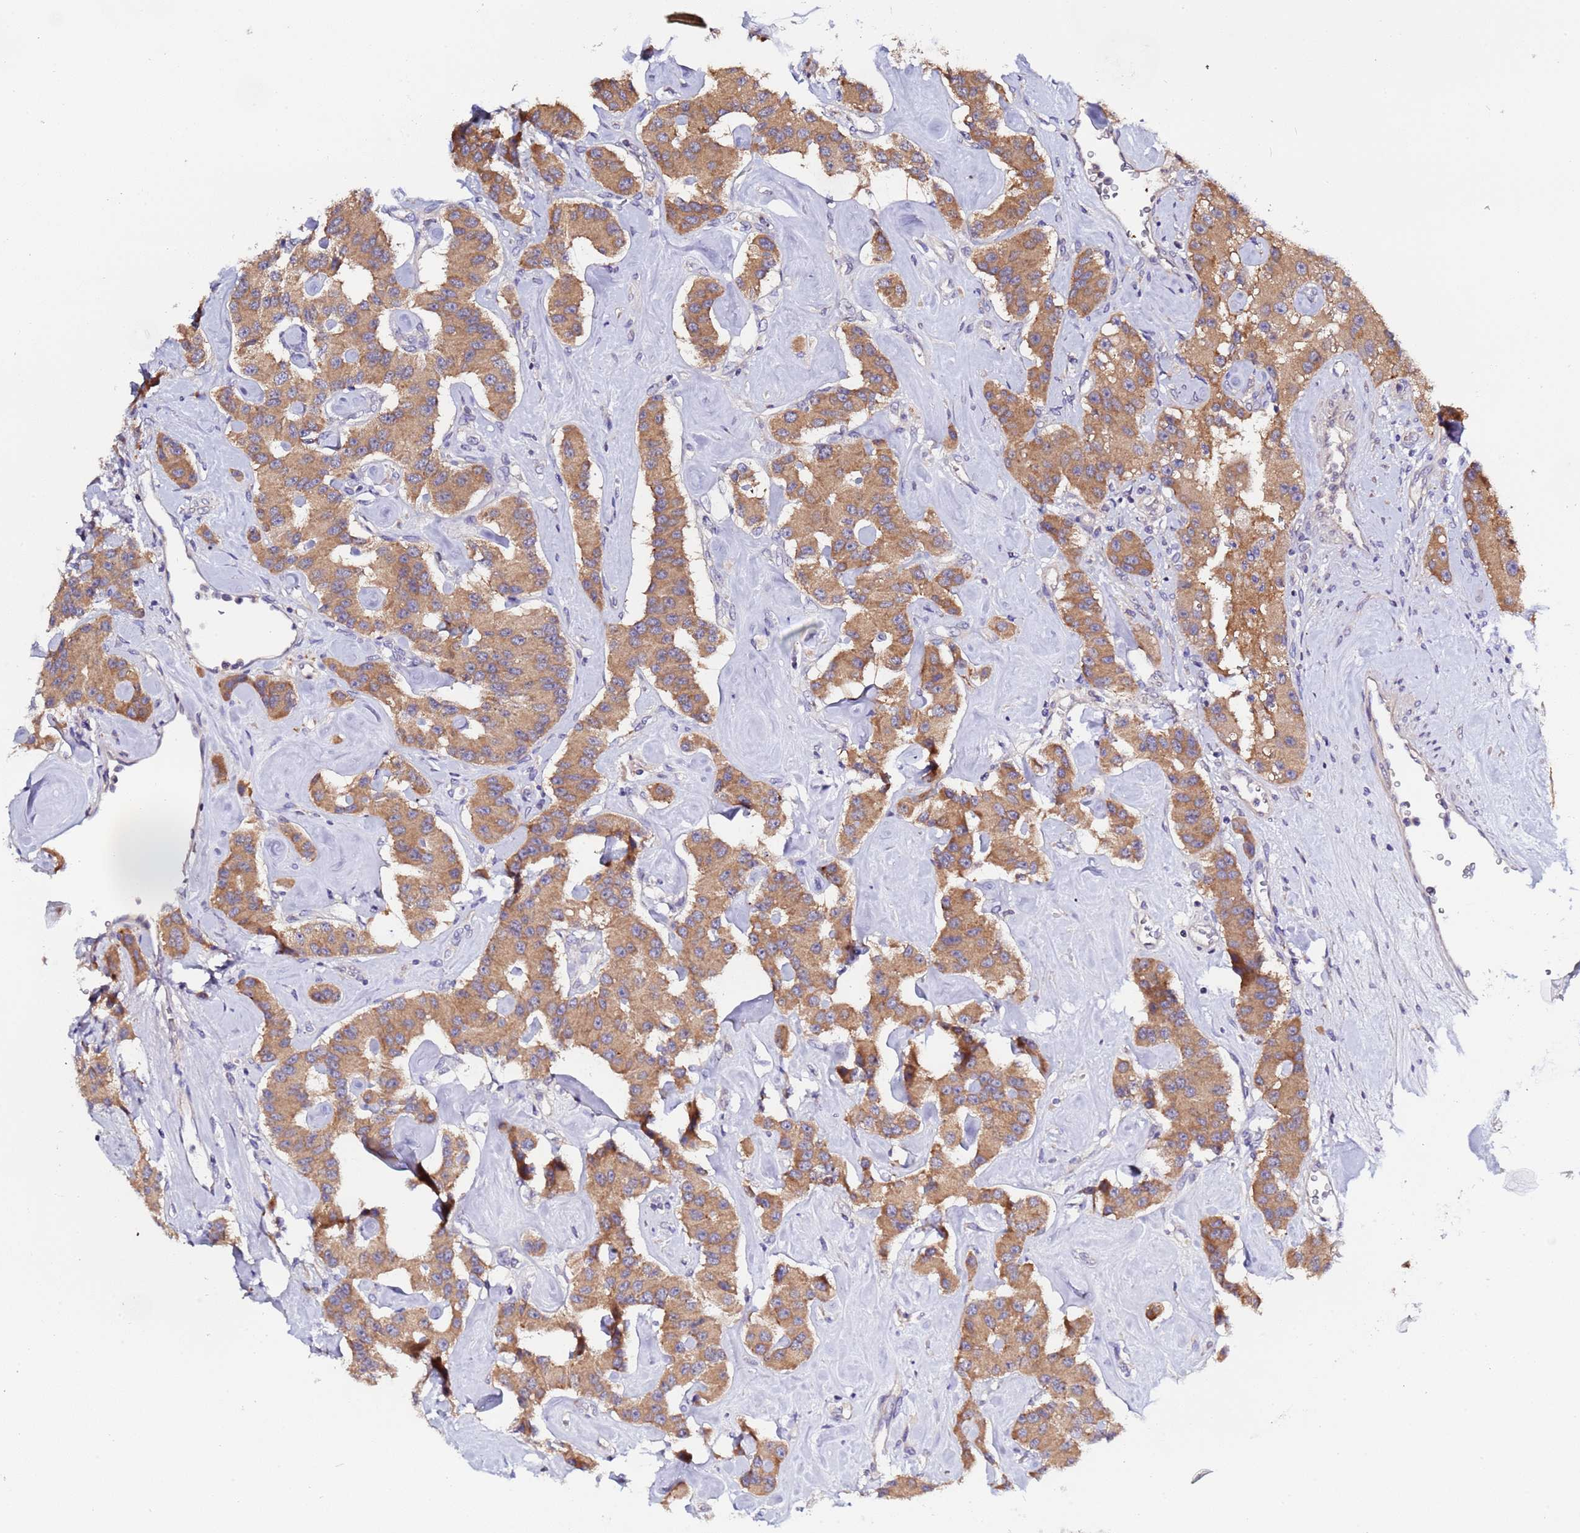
{"staining": {"intensity": "moderate", "quantity": ">75%", "location": "cytoplasmic/membranous"}, "tissue": "carcinoid", "cell_type": "Tumor cells", "image_type": "cancer", "snomed": [{"axis": "morphology", "description": "Carcinoid, malignant, NOS"}, {"axis": "topography", "description": "Pancreas"}], "caption": "Carcinoid stained for a protein (brown) demonstrates moderate cytoplasmic/membranous positive positivity in about >75% of tumor cells.", "gene": "ELMOD2", "patient": {"sex": "male", "age": 41}}